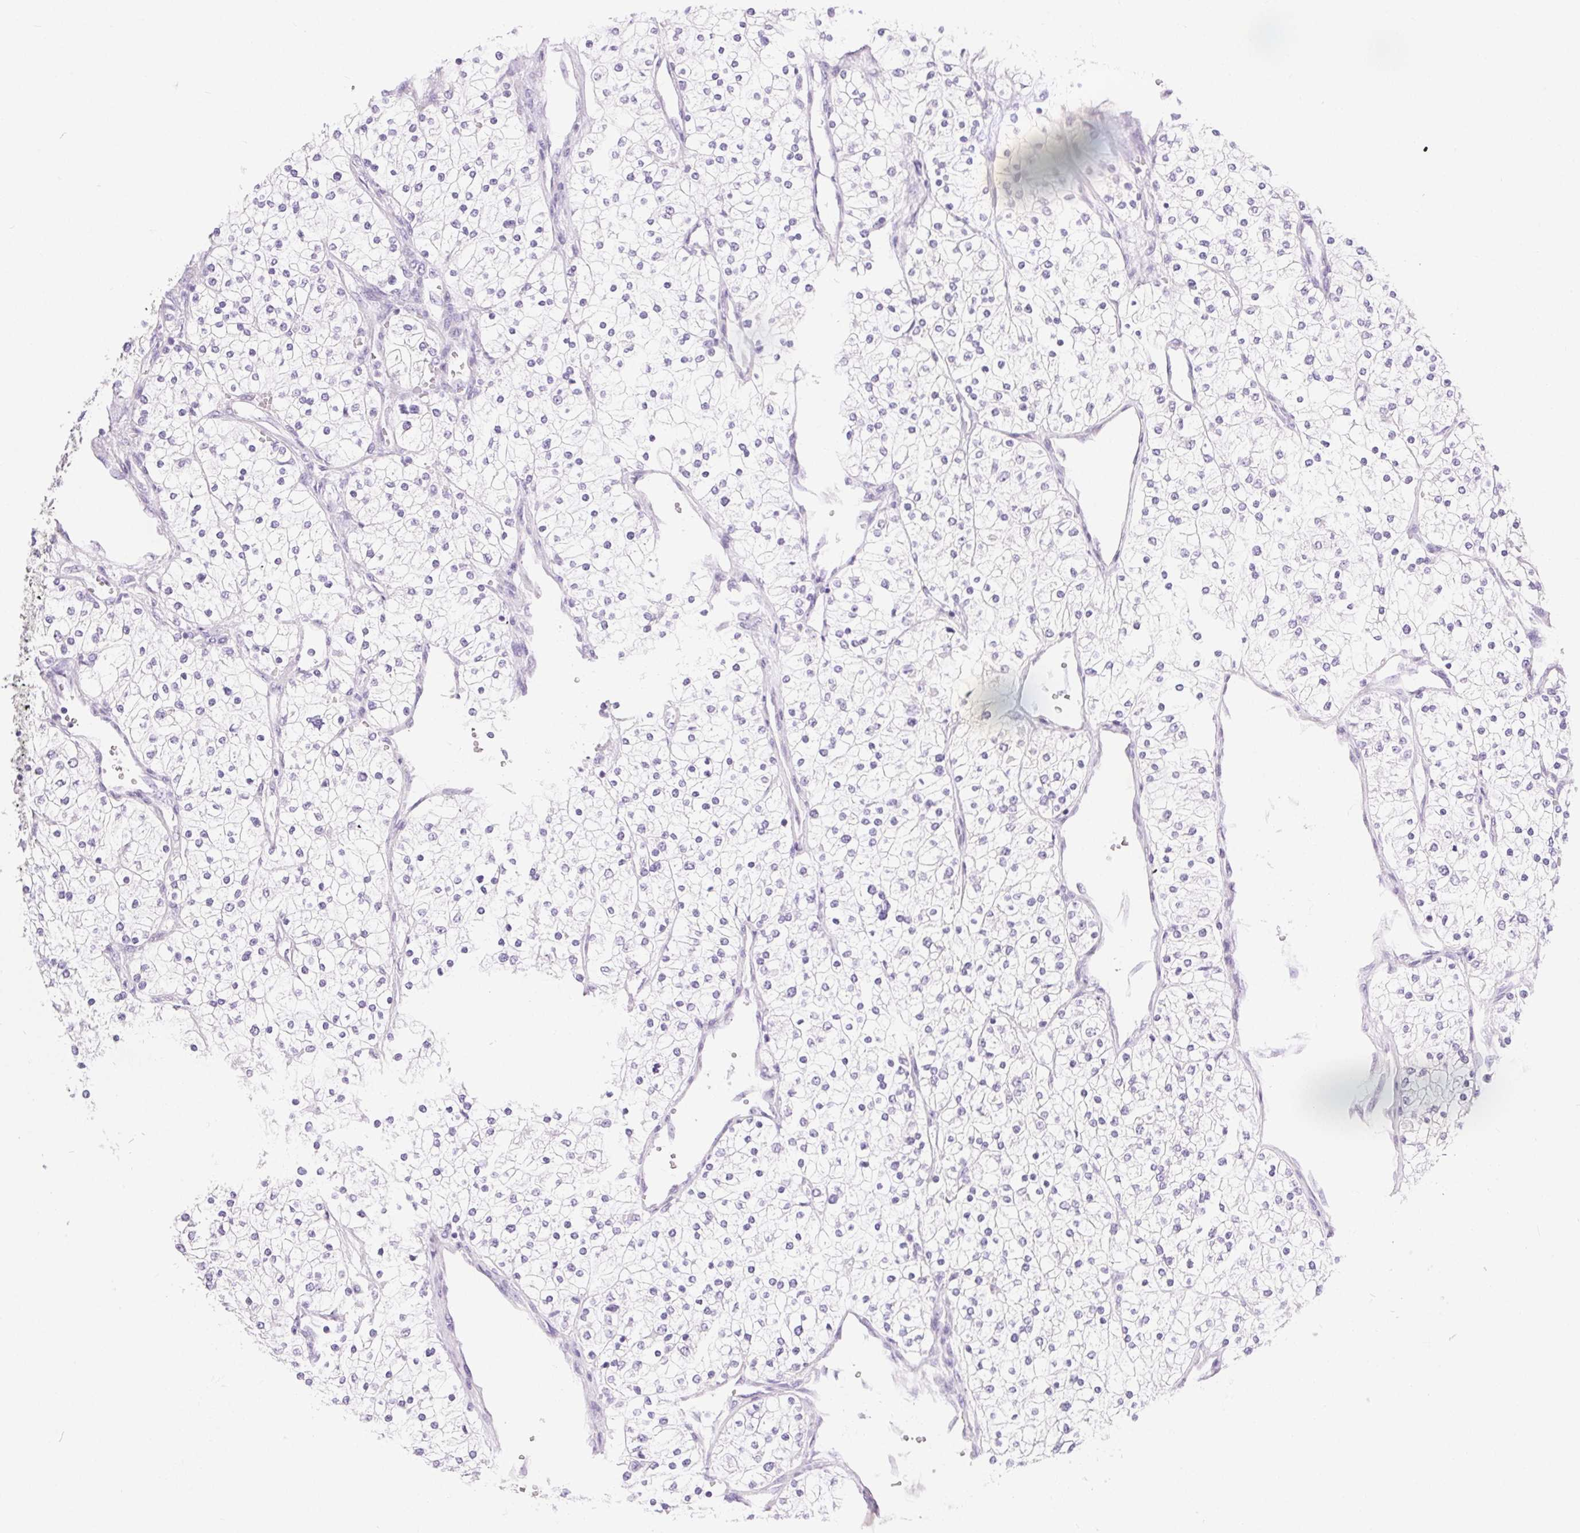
{"staining": {"intensity": "negative", "quantity": "none", "location": "none"}, "tissue": "renal cancer", "cell_type": "Tumor cells", "image_type": "cancer", "snomed": [{"axis": "morphology", "description": "Adenocarcinoma, NOS"}, {"axis": "topography", "description": "Kidney"}], "caption": "Immunohistochemistry histopathology image of renal adenocarcinoma stained for a protein (brown), which shows no staining in tumor cells.", "gene": "CLDN16", "patient": {"sex": "male", "age": 80}}